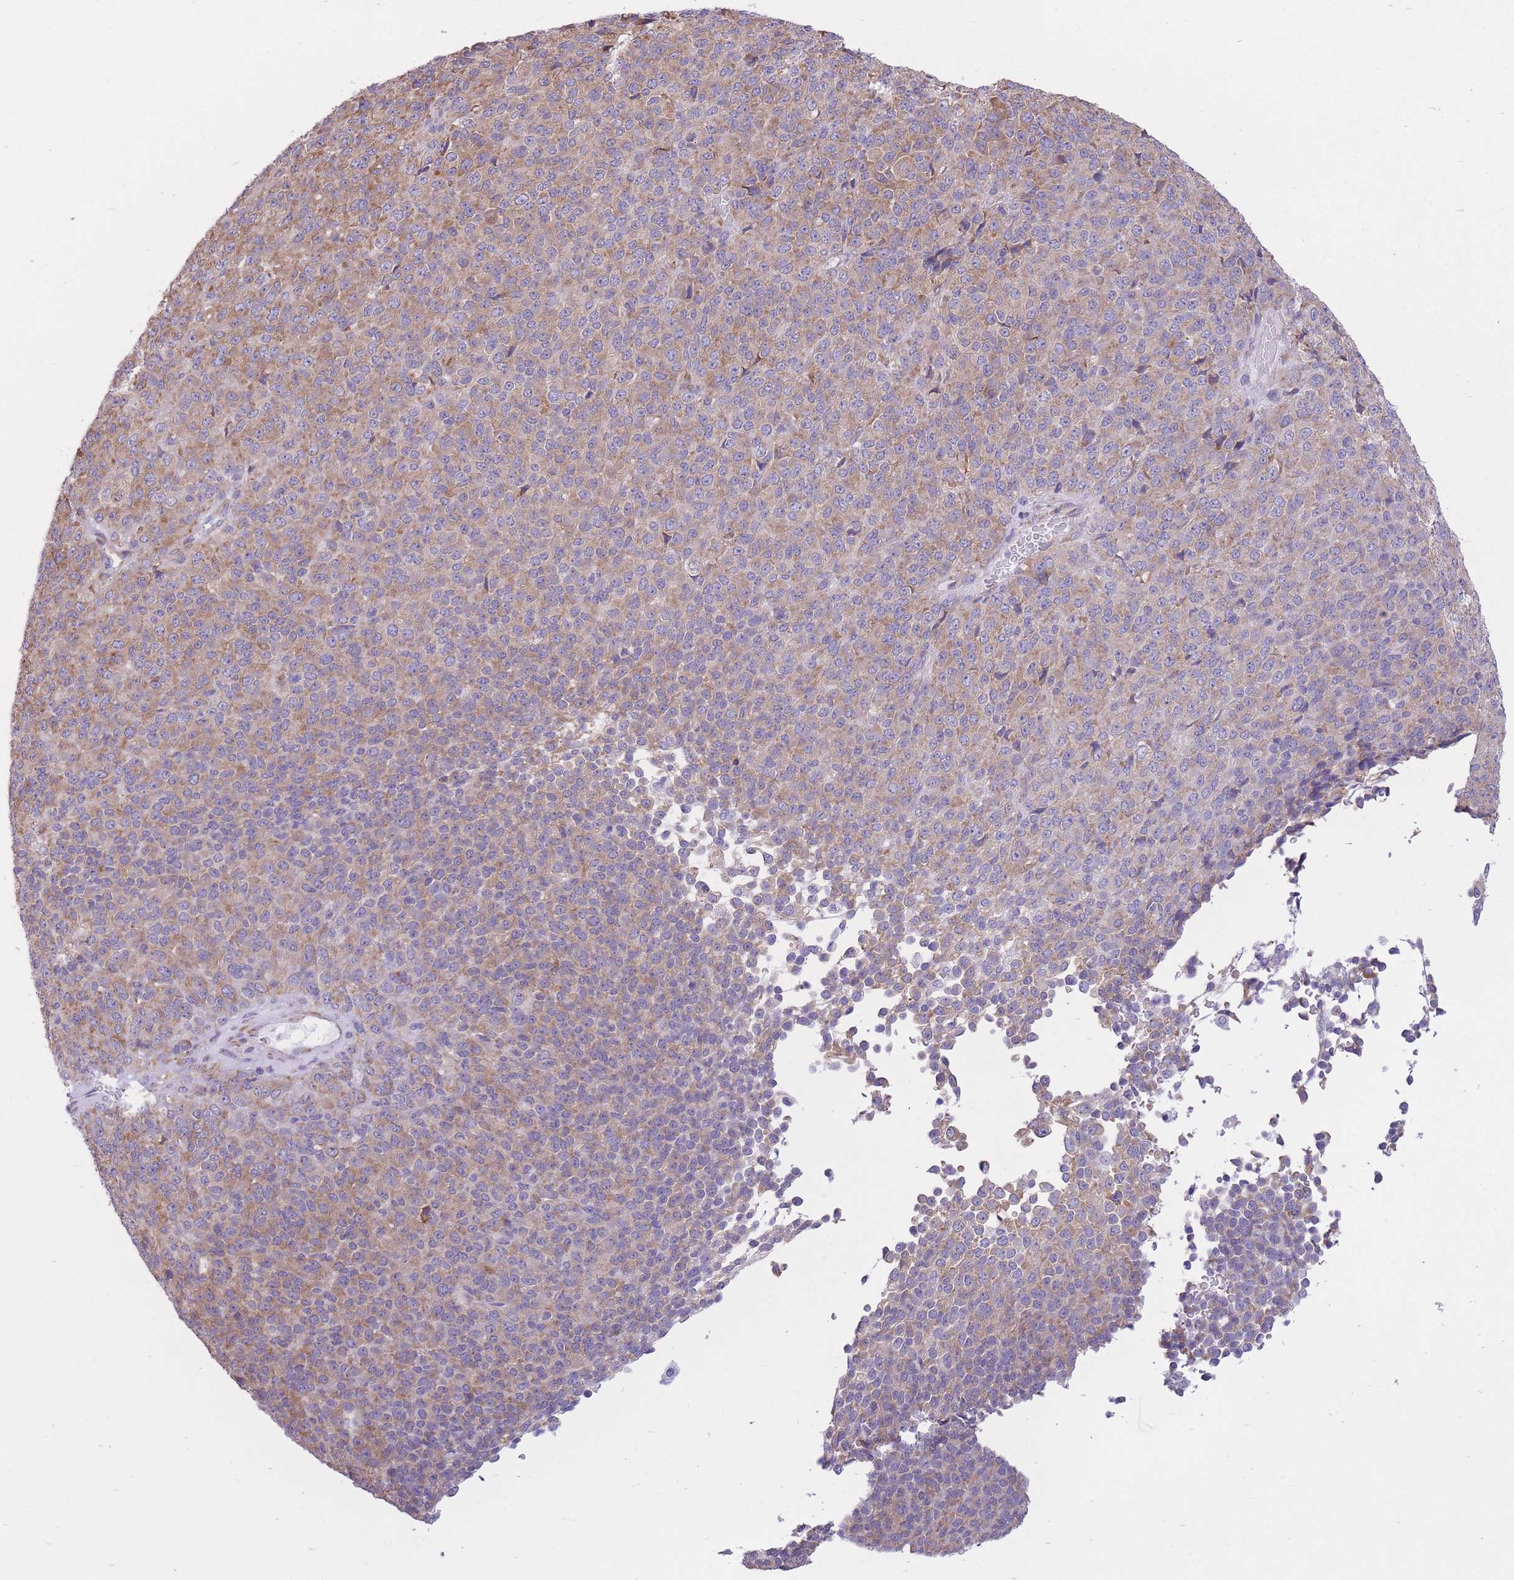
{"staining": {"intensity": "moderate", "quantity": ">75%", "location": "cytoplasmic/membranous"}, "tissue": "melanoma", "cell_type": "Tumor cells", "image_type": "cancer", "snomed": [{"axis": "morphology", "description": "Malignant melanoma, Metastatic site"}, {"axis": "topography", "description": "Brain"}], "caption": "High-power microscopy captured an immunohistochemistry histopathology image of malignant melanoma (metastatic site), revealing moderate cytoplasmic/membranous positivity in approximately >75% of tumor cells. The staining was performed using DAB, with brown indicating positive protein expression. Nuclei are stained blue with hematoxylin.", "gene": "ZNF501", "patient": {"sex": "female", "age": 56}}